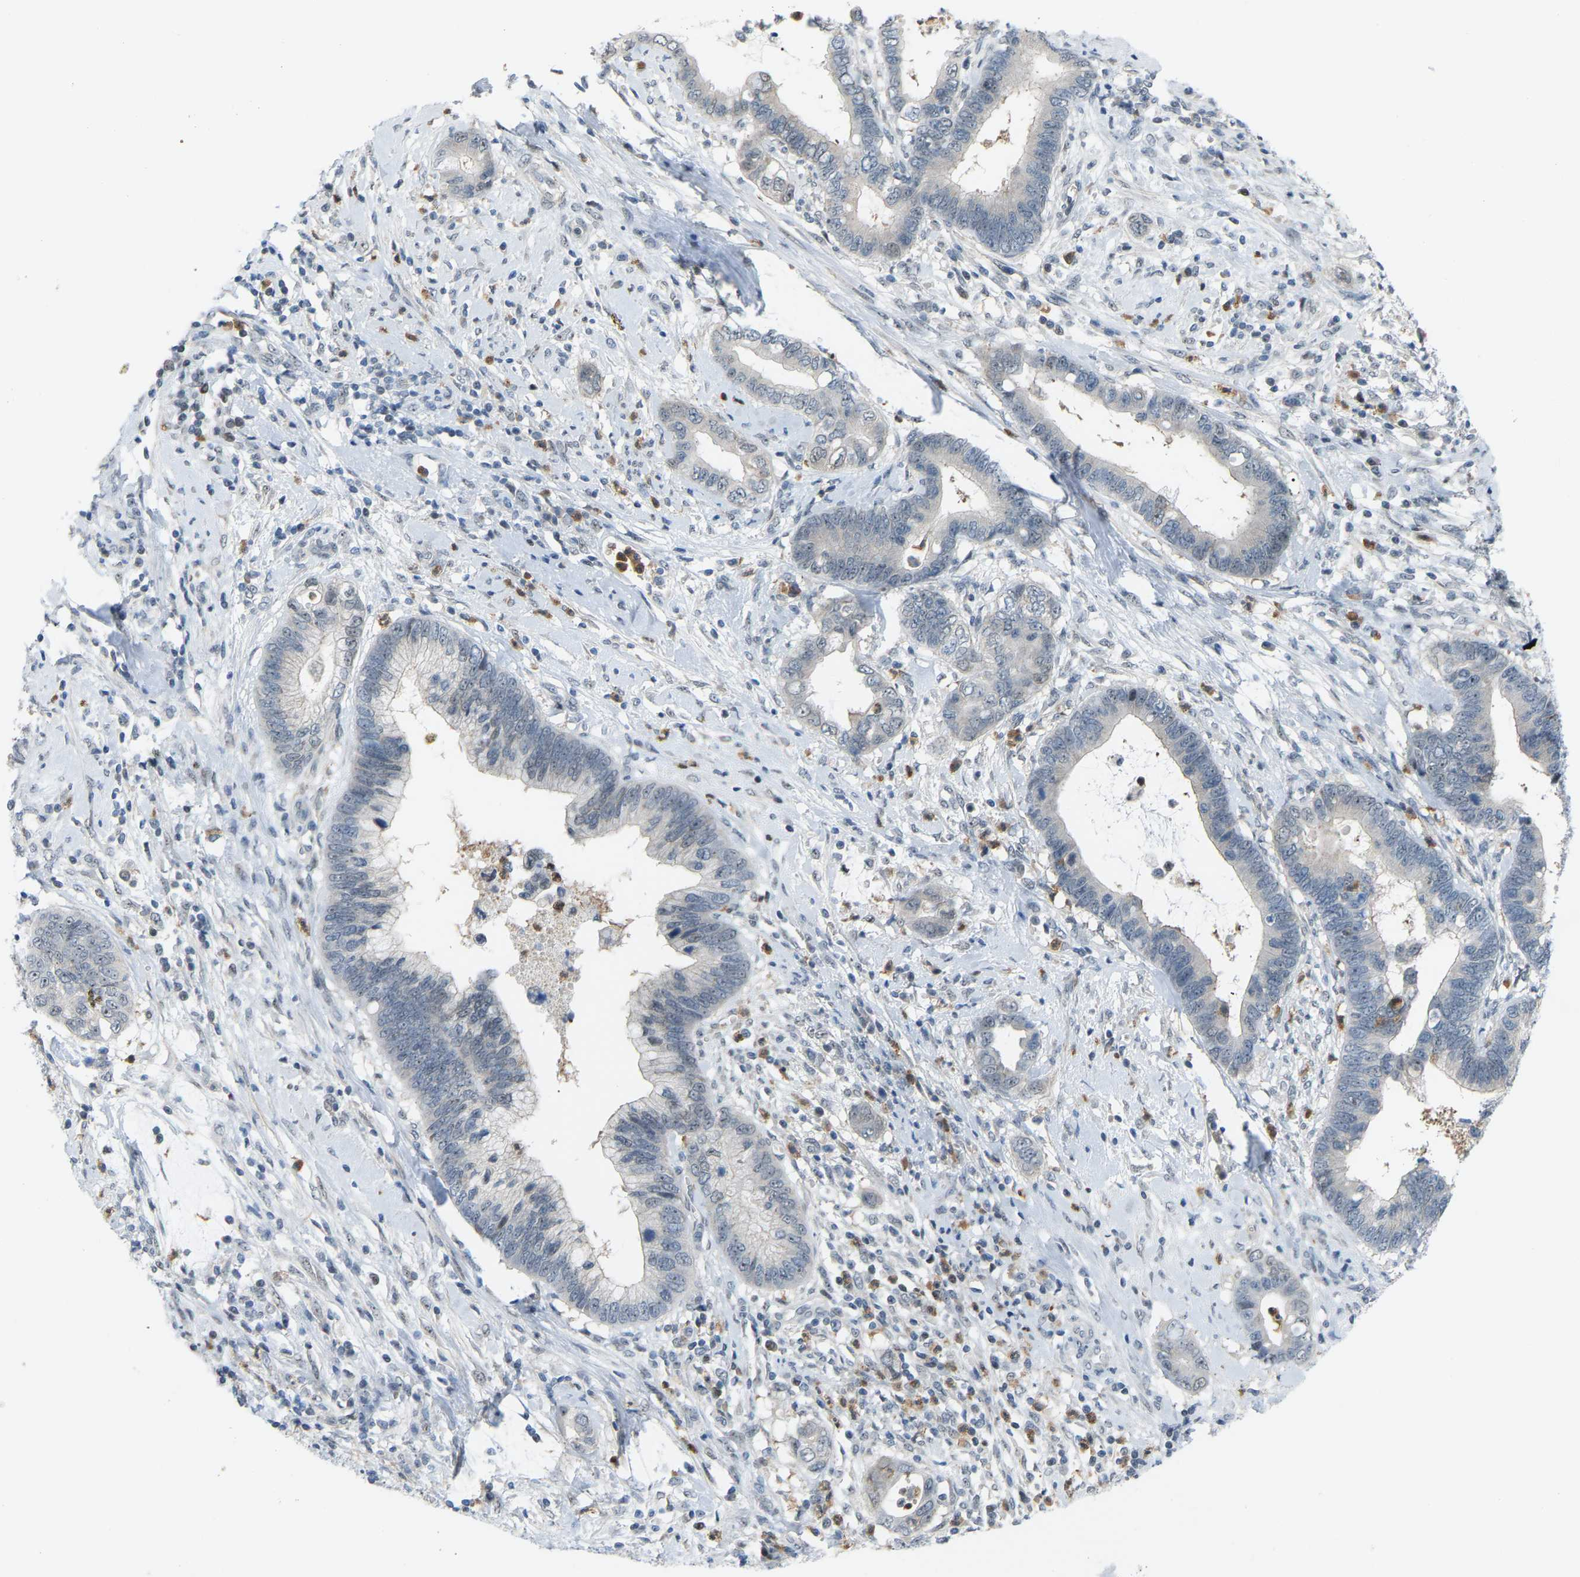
{"staining": {"intensity": "negative", "quantity": "none", "location": "none"}, "tissue": "cervical cancer", "cell_type": "Tumor cells", "image_type": "cancer", "snomed": [{"axis": "morphology", "description": "Adenocarcinoma, NOS"}, {"axis": "topography", "description": "Cervix"}], "caption": "IHC micrograph of neoplastic tissue: adenocarcinoma (cervical) stained with DAB shows no significant protein expression in tumor cells.", "gene": "CROT", "patient": {"sex": "female", "age": 44}}